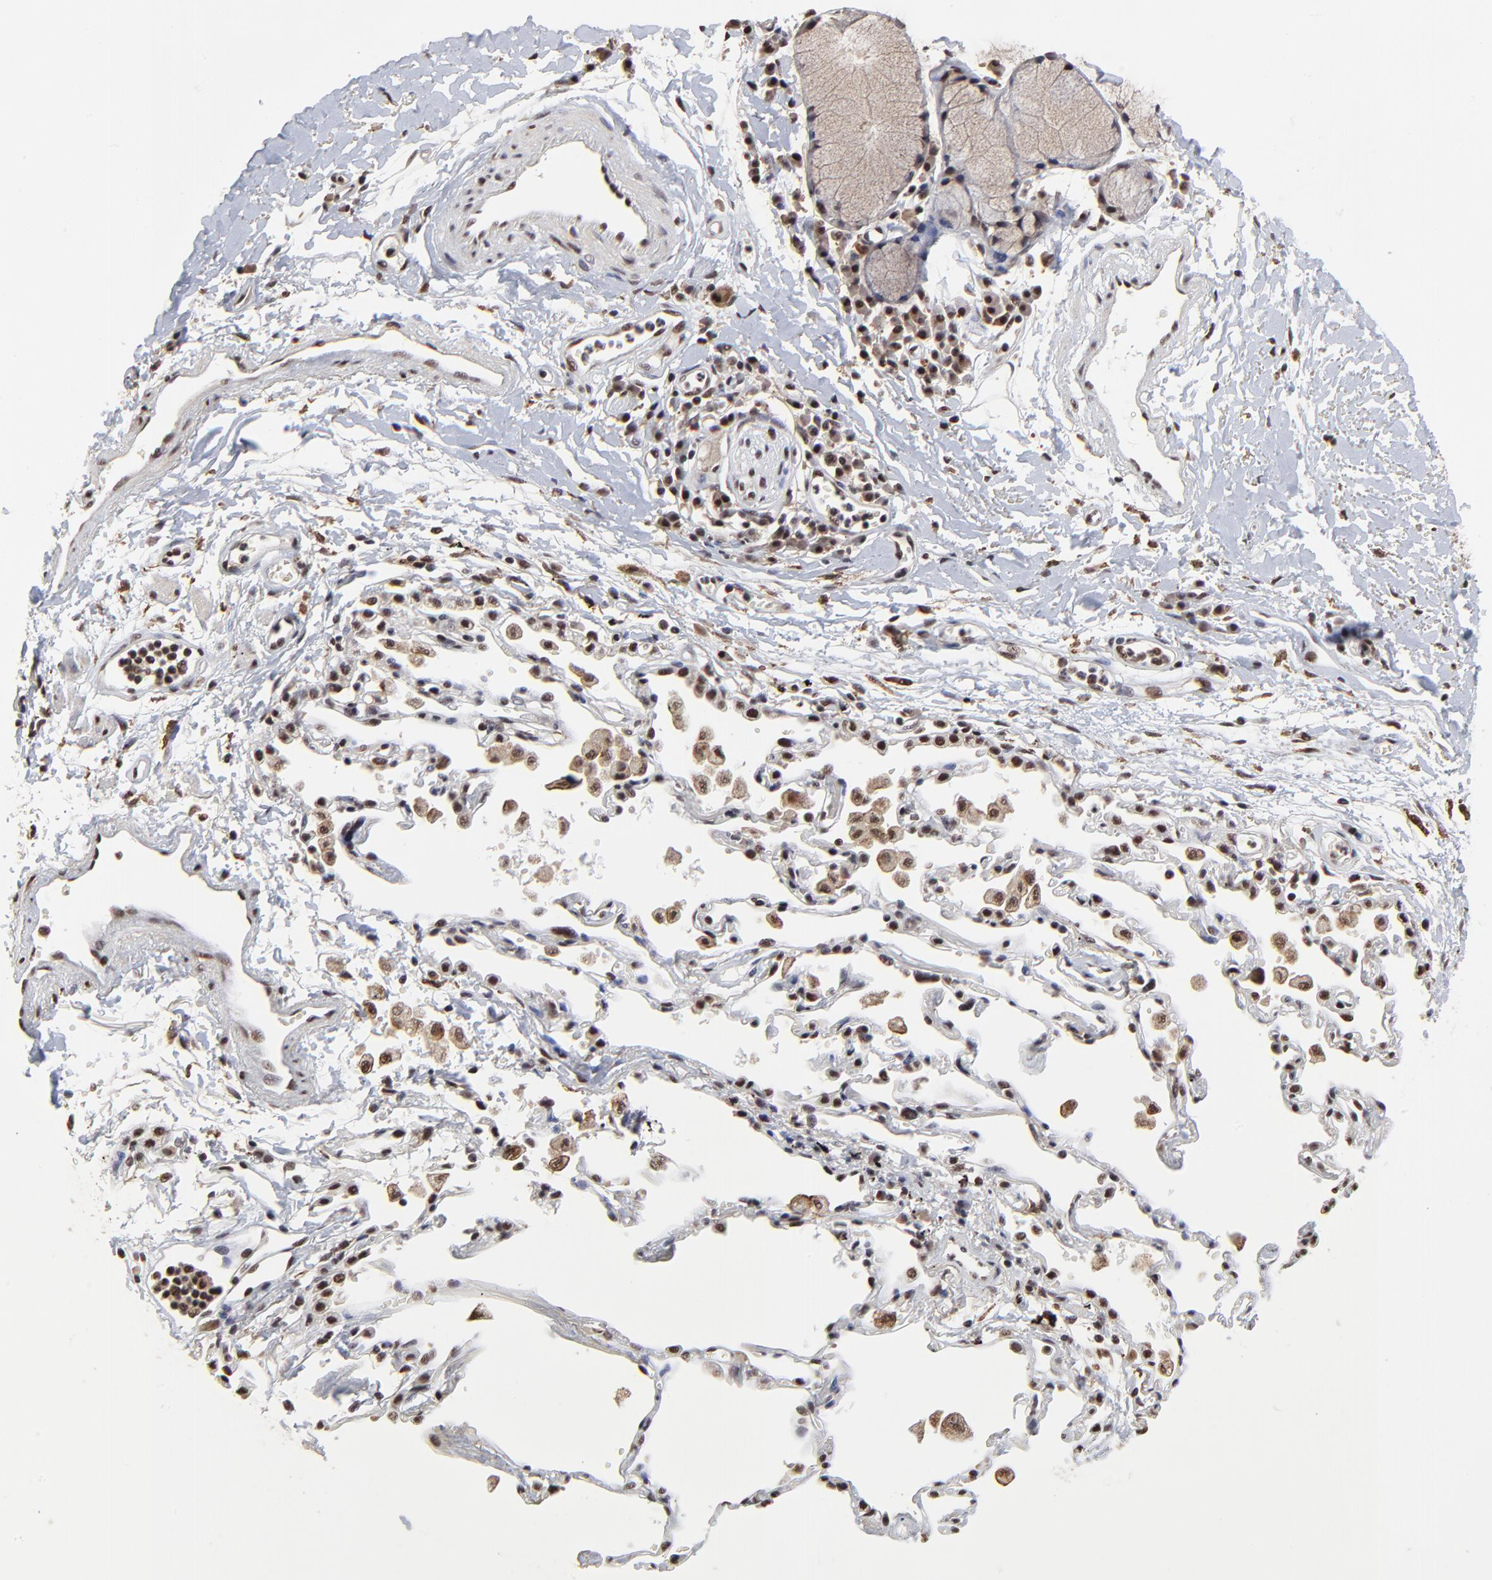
{"staining": {"intensity": "moderate", "quantity": ">75%", "location": "nuclear"}, "tissue": "adipose tissue", "cell_type": "Adipocytes", "image_type": "normal", "snomed": [{"axis": "morphology", "description": "Normal tissue, NOS"}, {"axis": "morphology", "description": "Adenocarcinoma, NOS"}, {"axis": "topography", "description": "Cartilage tissue"}, {"axis": "topography", "description": "Bronchus"}, {"axis": "topography", "description": "Lung"}], "caption": "Moderate nuclear protein positivity is present in approximately >75% of adipocytes in adipose tissue.", "gene": "RBM22", "patient": {"sex": "female", "age": 67}}